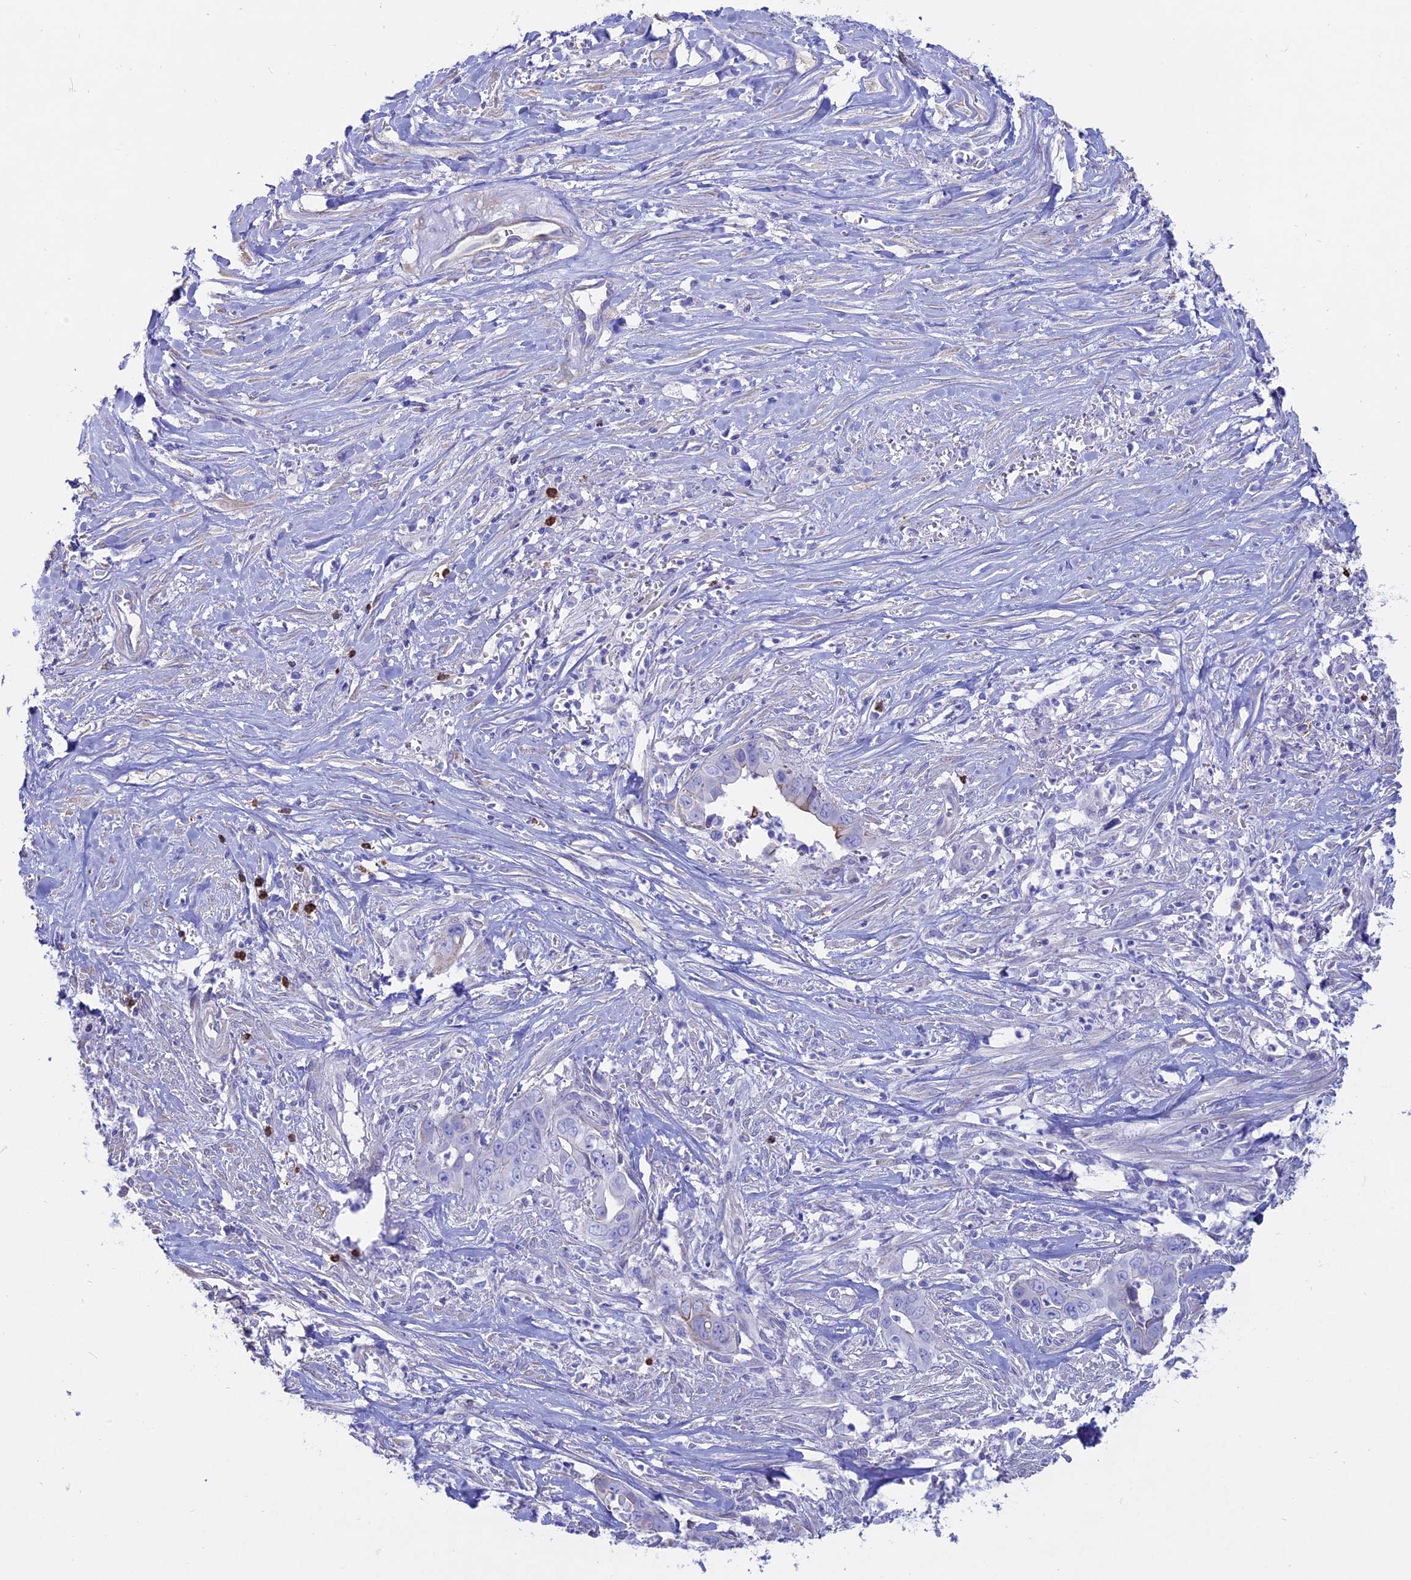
{"staining": {"intensity": "negative", "quantity": "none", "location": "none"}, "tissue": "liver cancer", "cell_type": "Tumor cells", "image_type": "cancer", "snomed": [{"axis": "morphology", "description": "Cholangiocarcinoma"}, {"axis": "topography", "description": "Liver"}], "caption": "The immunohistochemistry (IHC) photomicrograph has no significant expression in tumor cells of cholangiocarcinoma (liver) tissue.", "gene": "OR2AE1", "patient": {"sex": "female", "age": 79}}